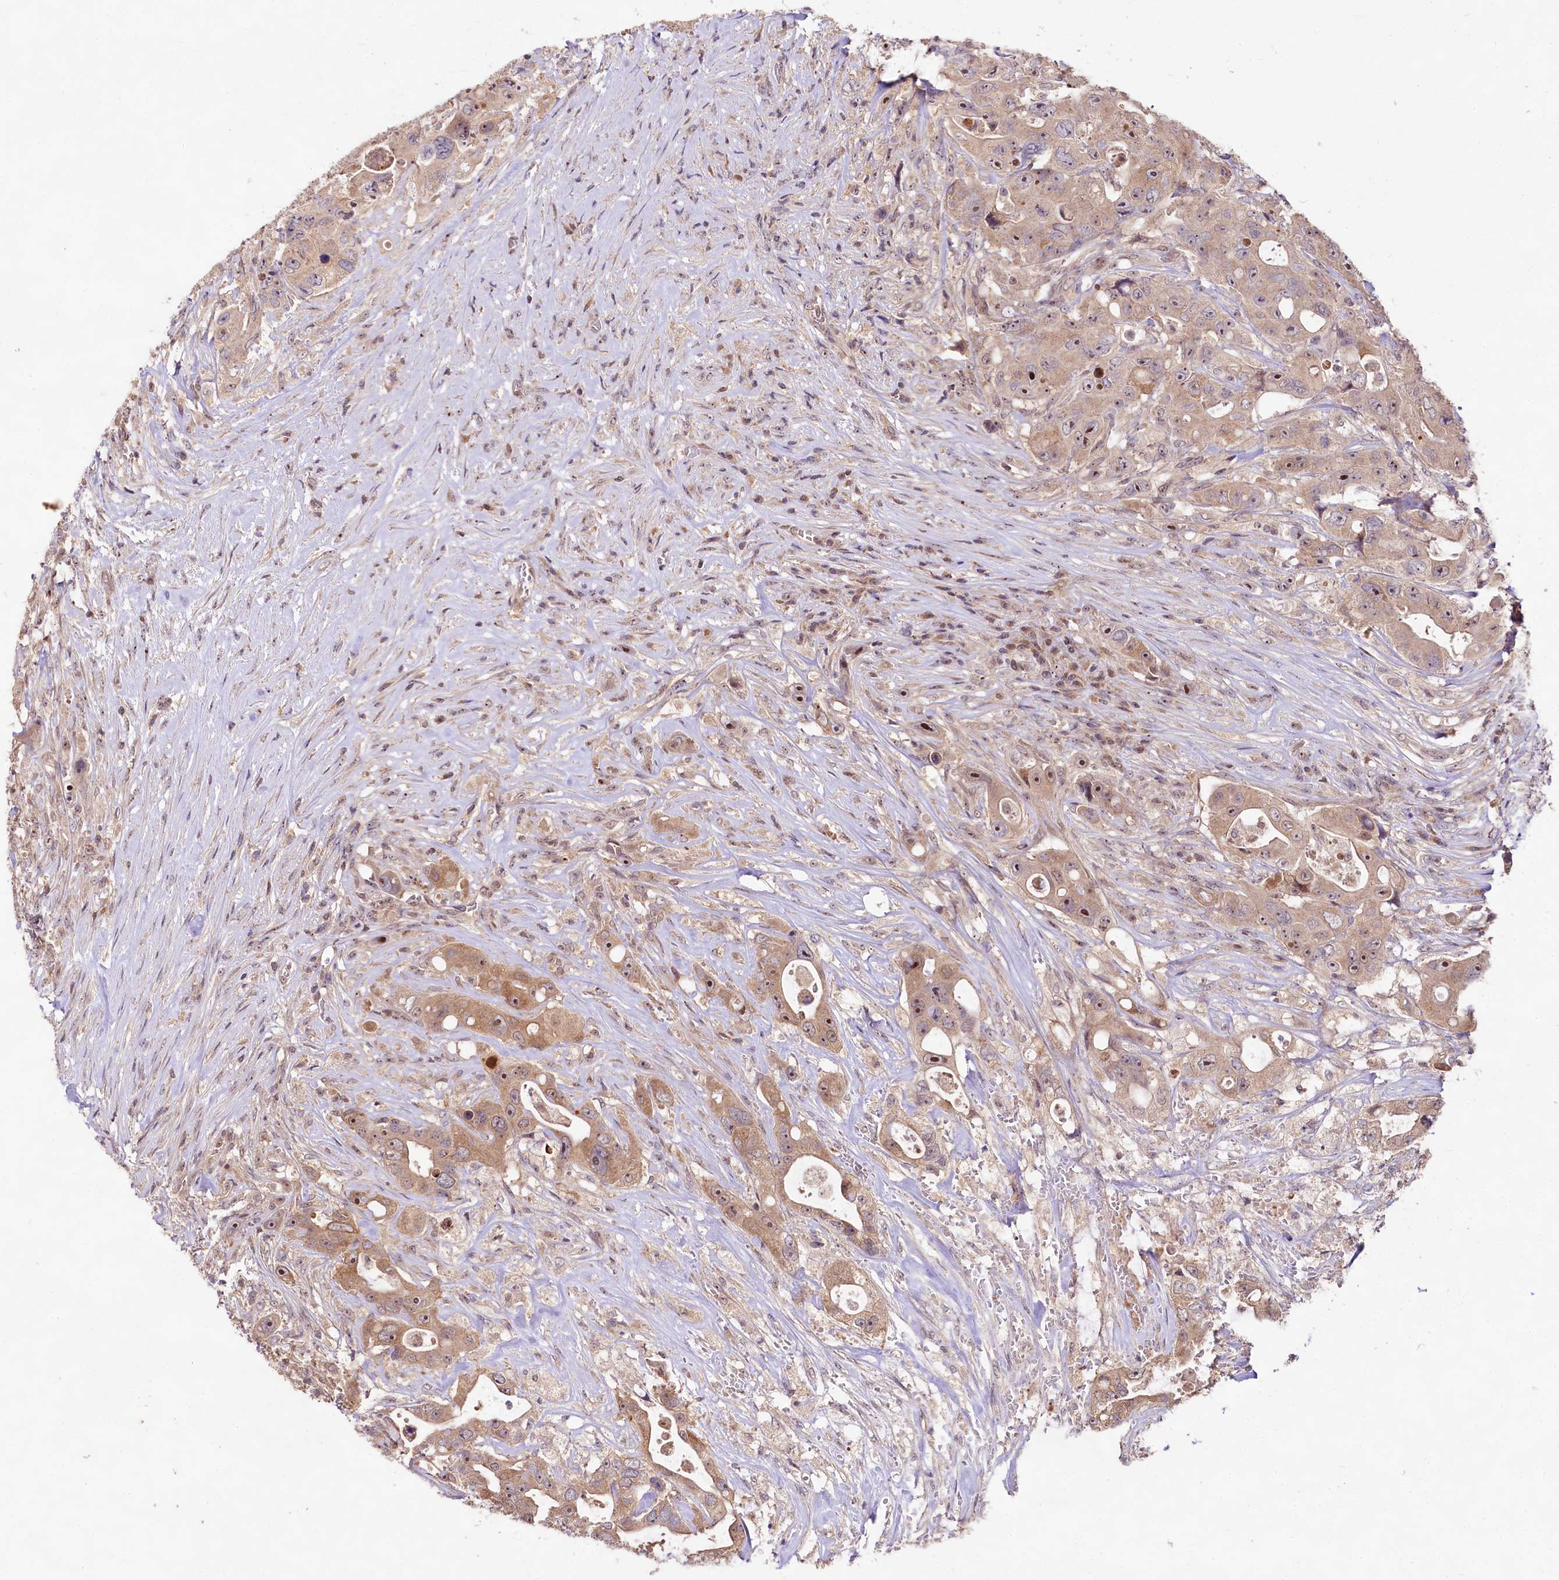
{"staining": {"intensity": "moderate", "quantity": ">75%", "location": "cytoplasmic/membranous,nuclear"}, "tissue": "colorectal cancer", "cell_type": "Tumor cells", "image_type": "cancer", "snomed": [{"axis": "morphology", "description": "Adenocarcinoma, NOS"}, {"axis": "topography", "description": "Colon"}], "caption": "Protein staining exhibits moderate cytoplasmic/membranous and nuclear expression in approximately >75% of tumor cells in colorectal cancer (adenocarcinoma).", "gene": "RRP8", "patient": {"sex": "female", "age": 46}}